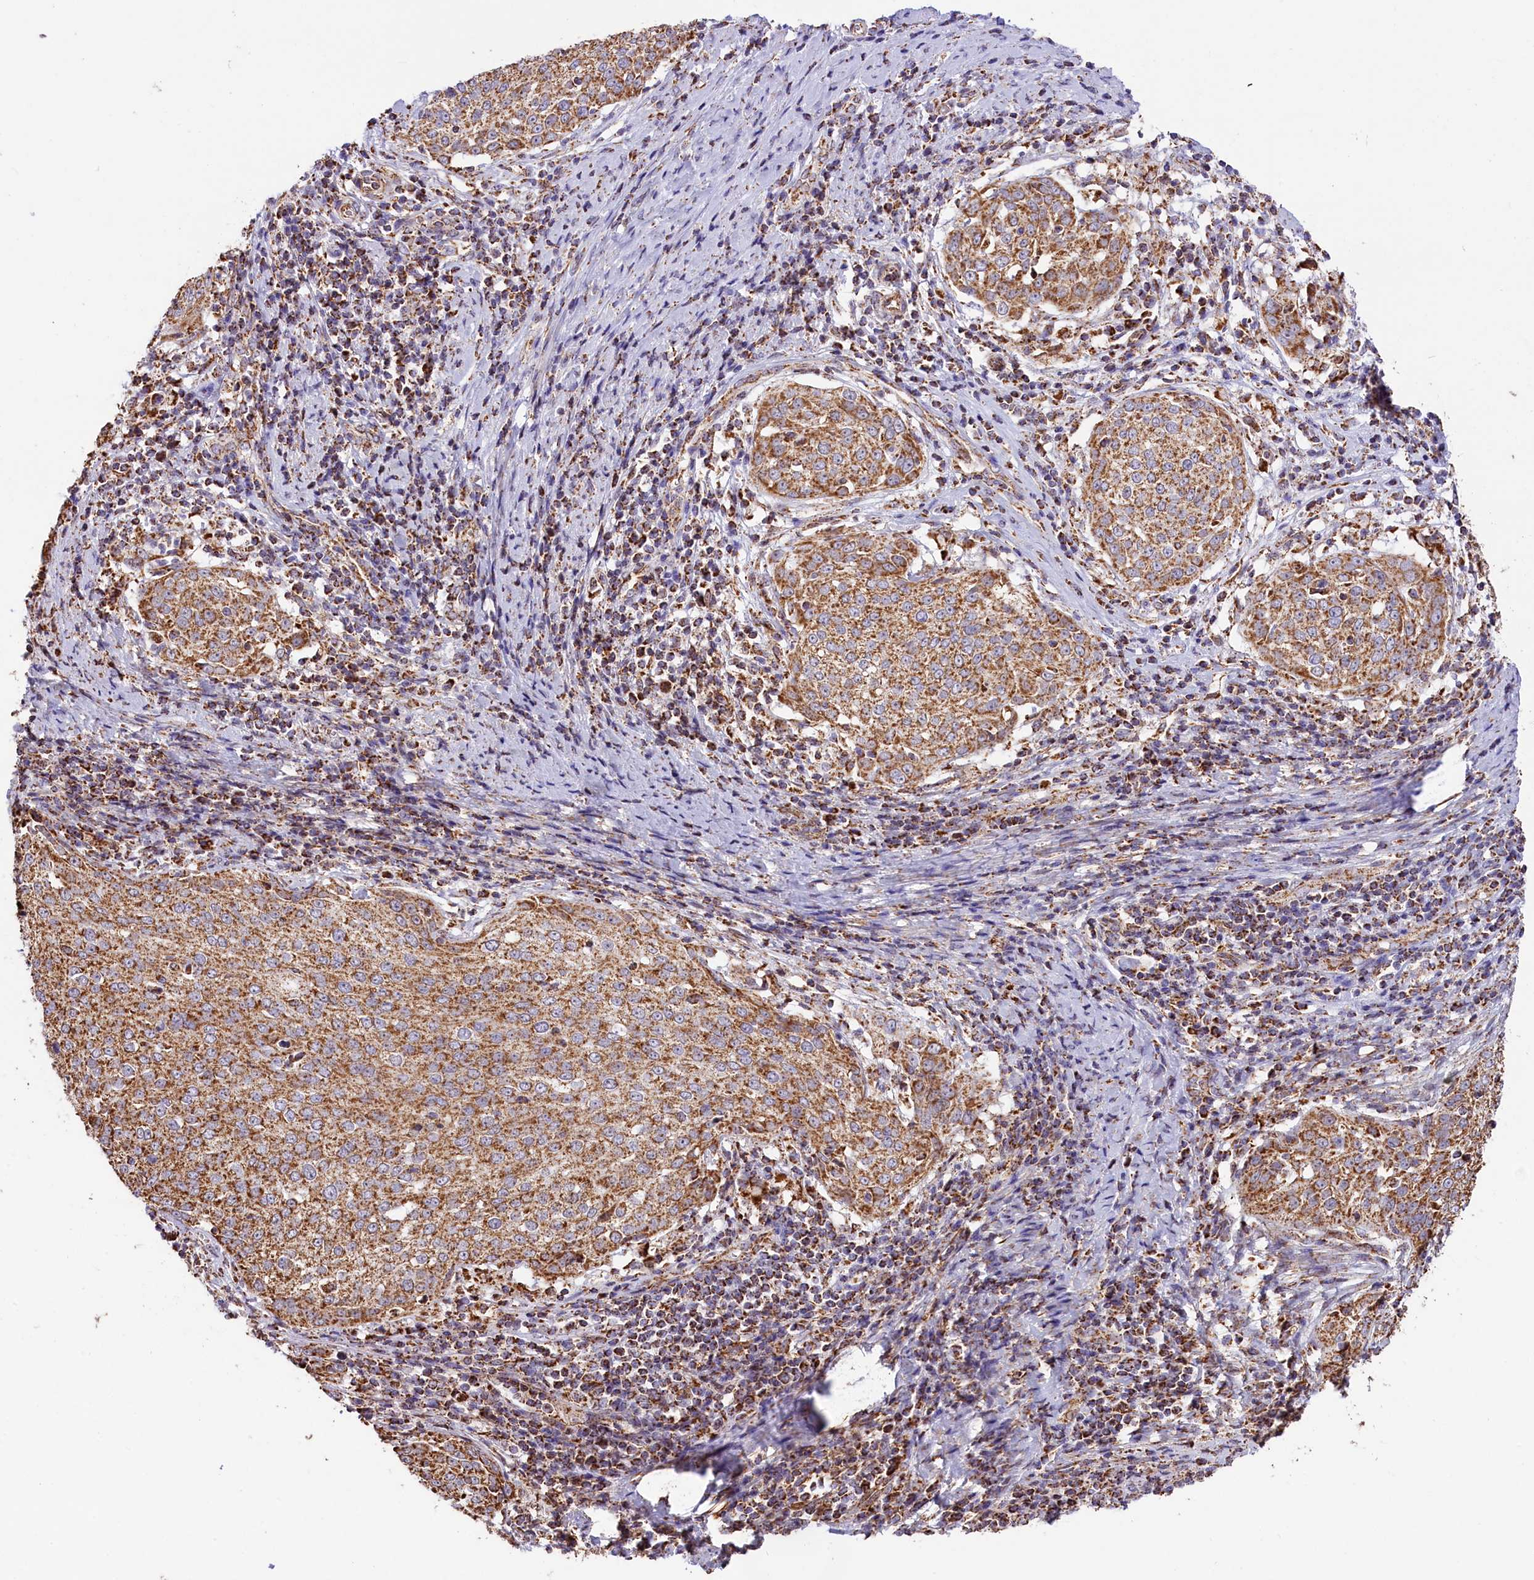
{"staining": {"intensity": "moderate", "quantity": ">75%", "location": "cytoplasmic/membranous"}, "tissue": "cervical cancer", "cell_type": "Tumor cells", "image_type": "cancer", "snomed": [{"axis": "morphology", "description": "Squamous cell carcinoma, NOS"}, {"axis": "topography", "description": "Cervix"}], "caption": "Cervical cancer (squamous cell carcinoma) stained for a protein displays moderate cytoplasmic/membranous positivity in tumor cells.", "gene": "NDUFA8", "patient": {"sex": "female", "age": 57}}